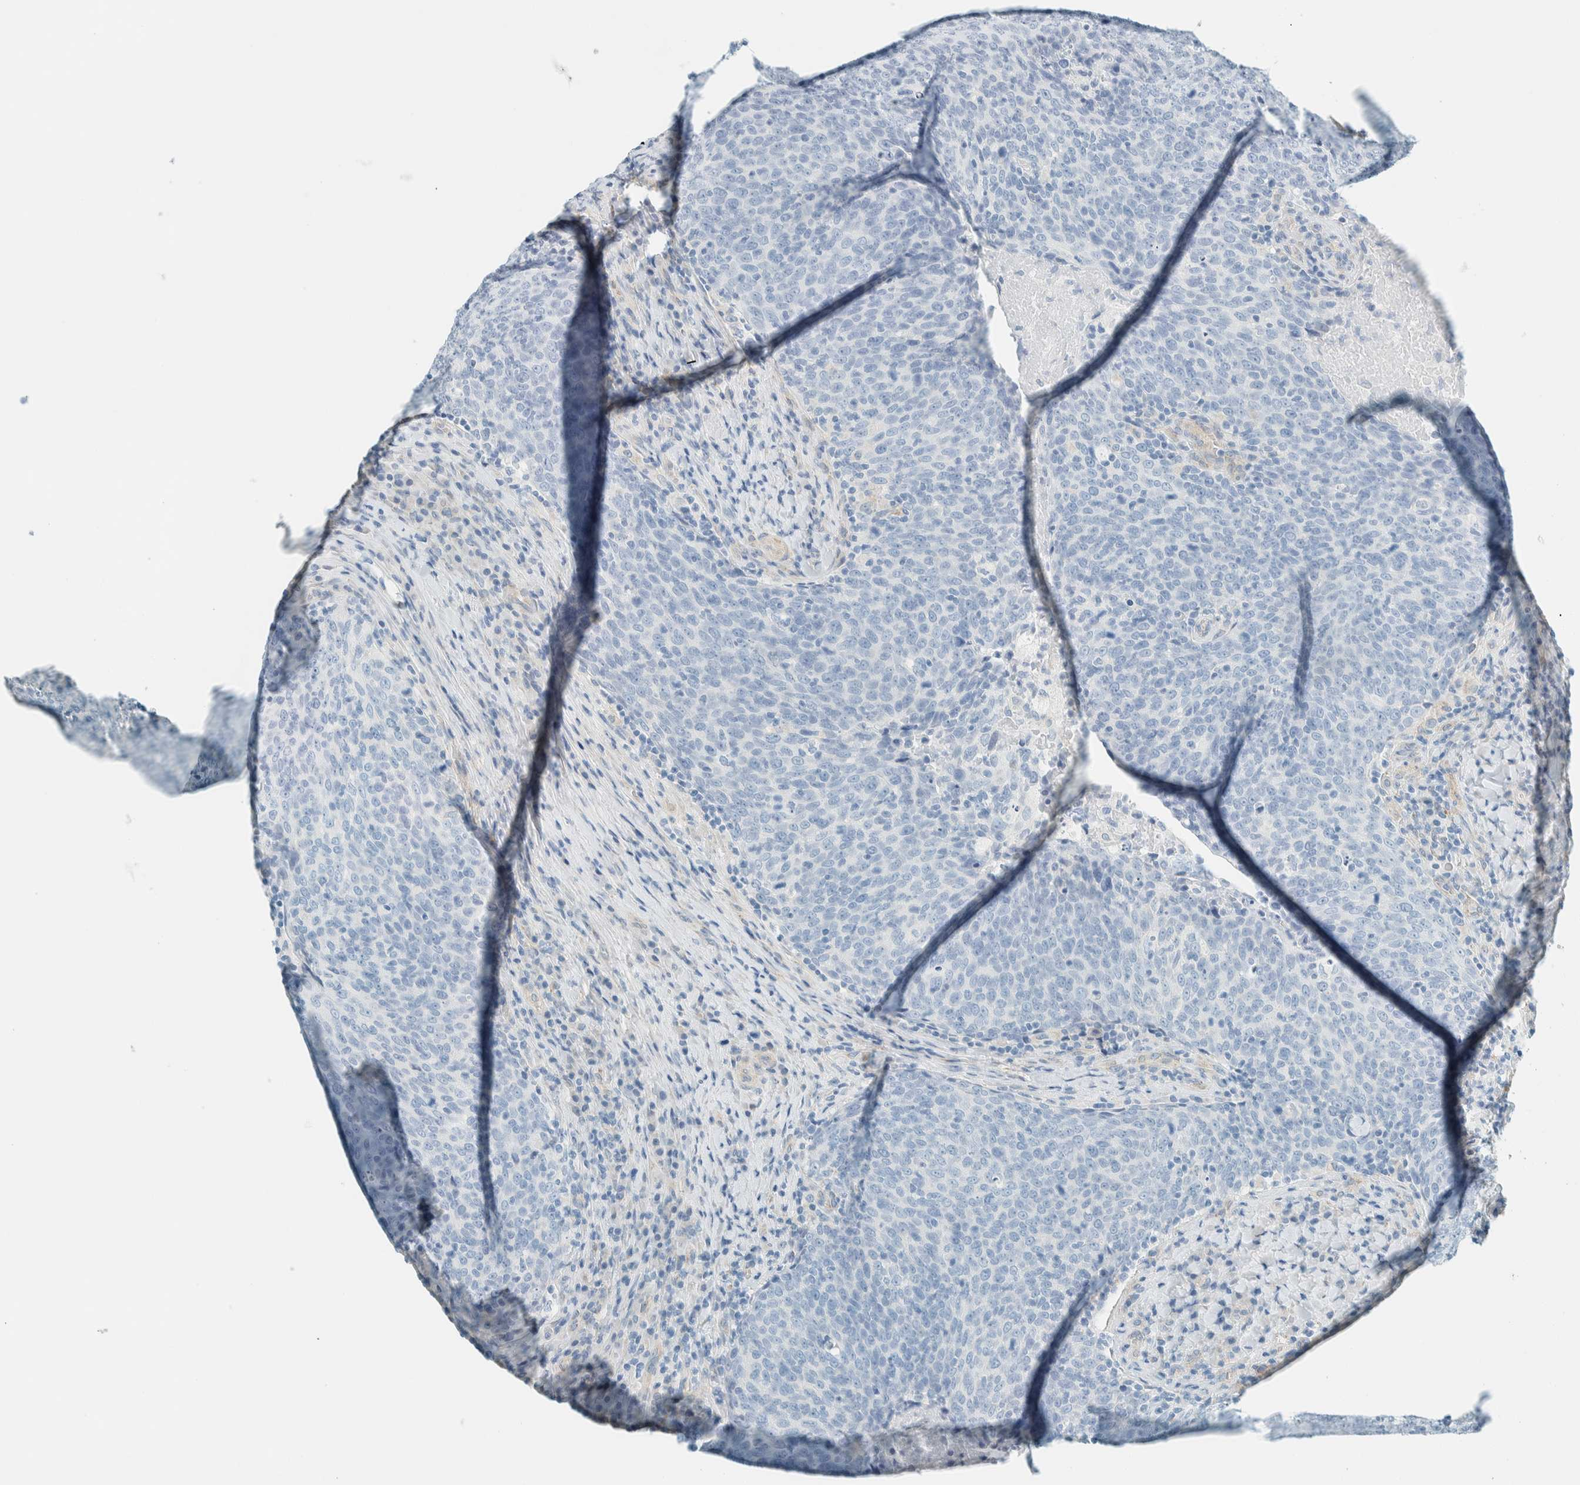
{"staining": {"intensity": "negative", "quantity": "none", "location": "none"}, "tissue": "head and neck cancer", "cell_type": "Tumor cells", "image_type": "cancer", "snomed": [{"axis": "morphology", "description": "Squamous cell carcinoma, NOS"}, {"axis": "morphology", "description": "Squamous cell carcinoma, metastatic, NOS"}, {"axis": "topography", "description": "Lymph node"}, {"axis": "topography", "description": "Head-Neck"}], "caption": "Head and neck cancer (metastatic squamous cell carcinoma) was stained to show a protein in brown. There is no significant expression in tumor cells.", "gene": "ALDH7A1", "patient": {"sex": "male", "age": 62}}